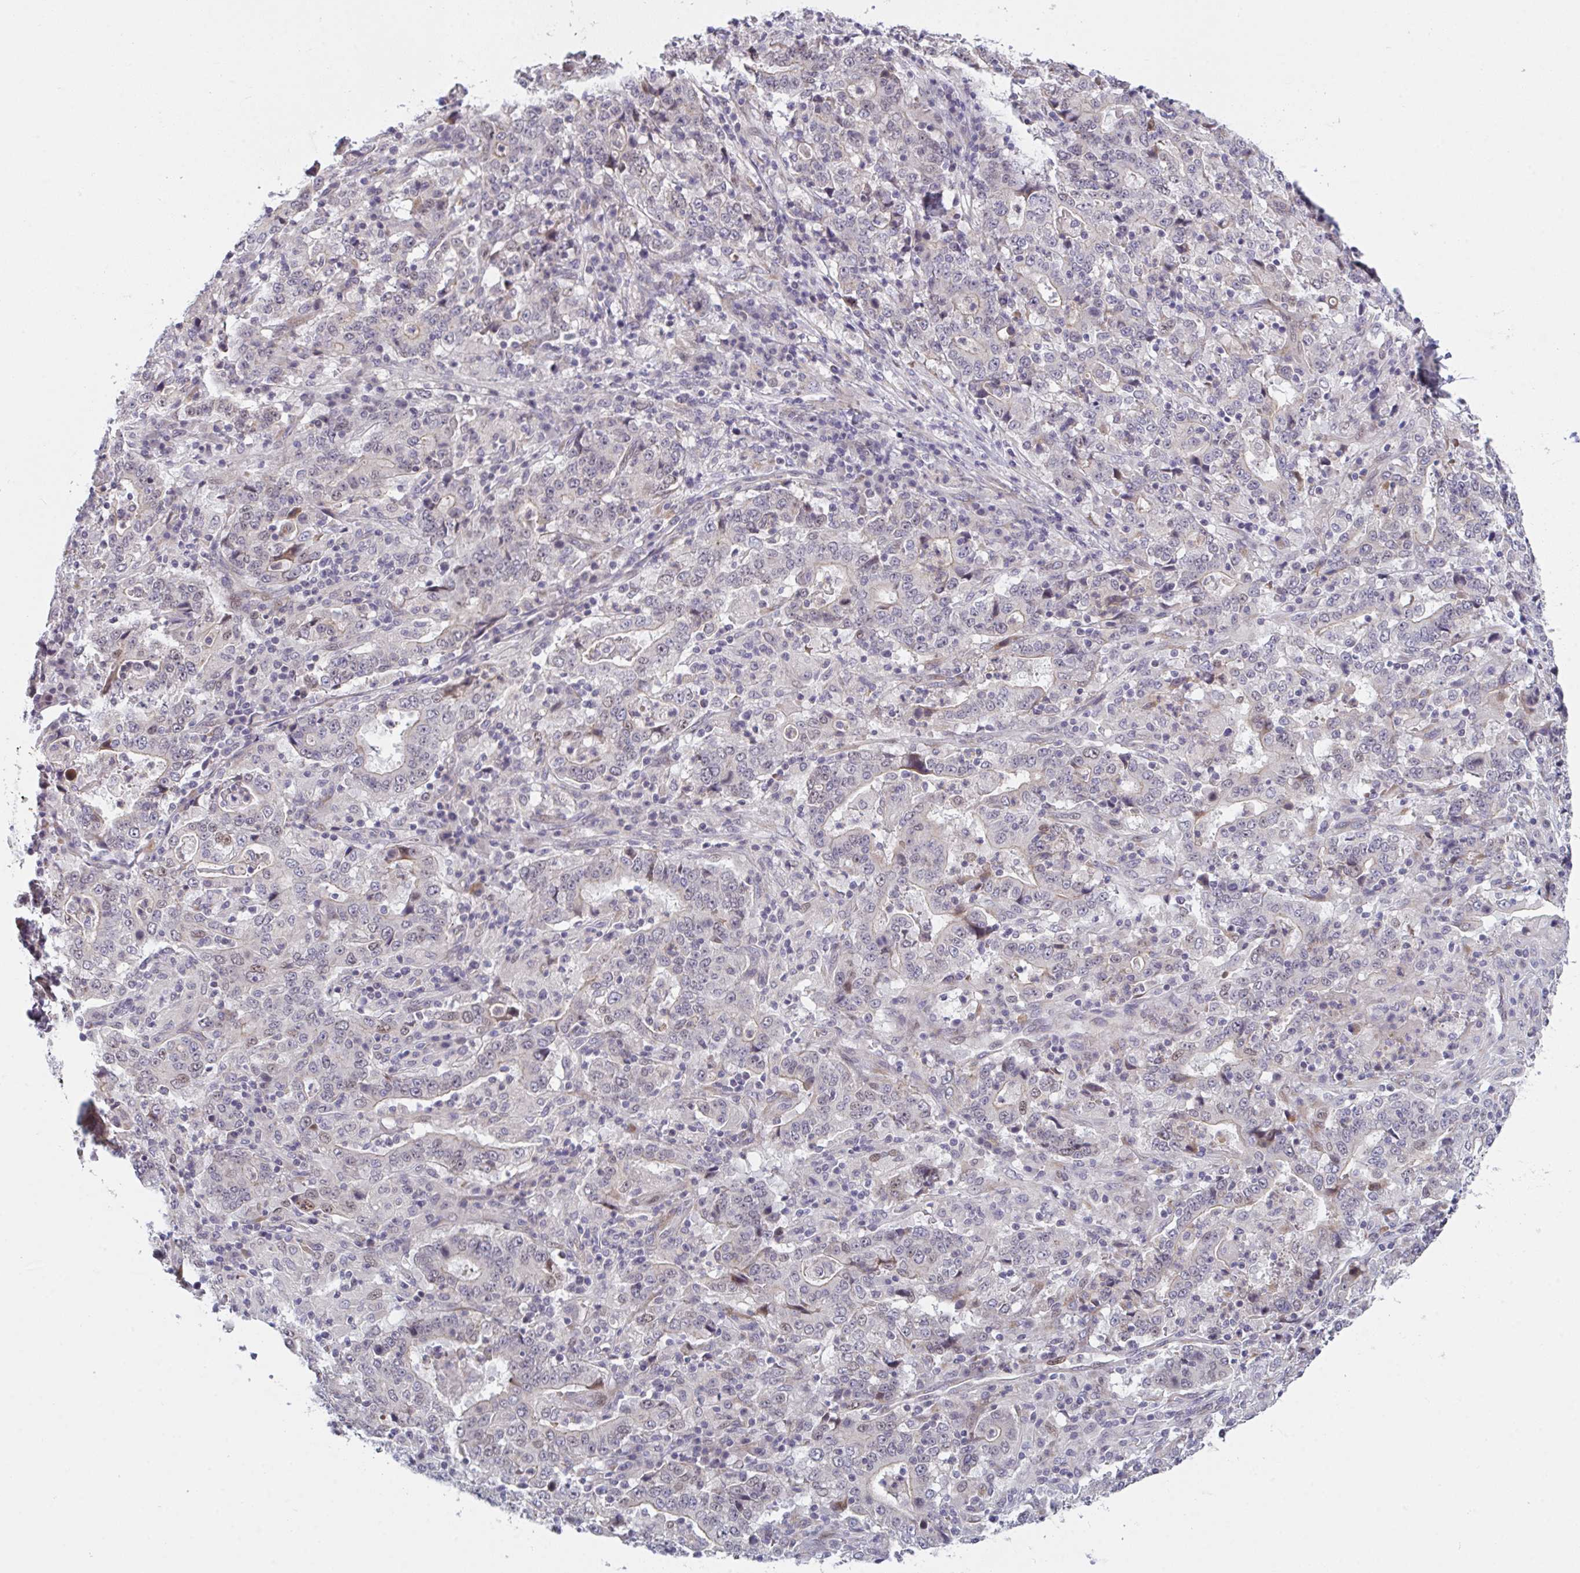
{"staining": {"intensity": "weak", "quantity": "<25%", "location": "cytoplasmic/membranous,nuclear"}, "tissue": "stomach cancer", "cell_type": "Tumor cells", "image_type": "cancer", "snomed": [{"axis": "morphology", "description": "Normal tissue, NOS"}, {"axis": "morphology", "description": "Adenocarcinoma, NOS"}, {"axis": "topography", "description": "Stomach, upper"}, {"axis": "topography", "description": "Stomach"}], "caption": "The image displays no significant expression in tumor cells of adenocarcinoma (stomach).", "gene": "RBM18", "patient": {"sex": "male", "age": 59}}